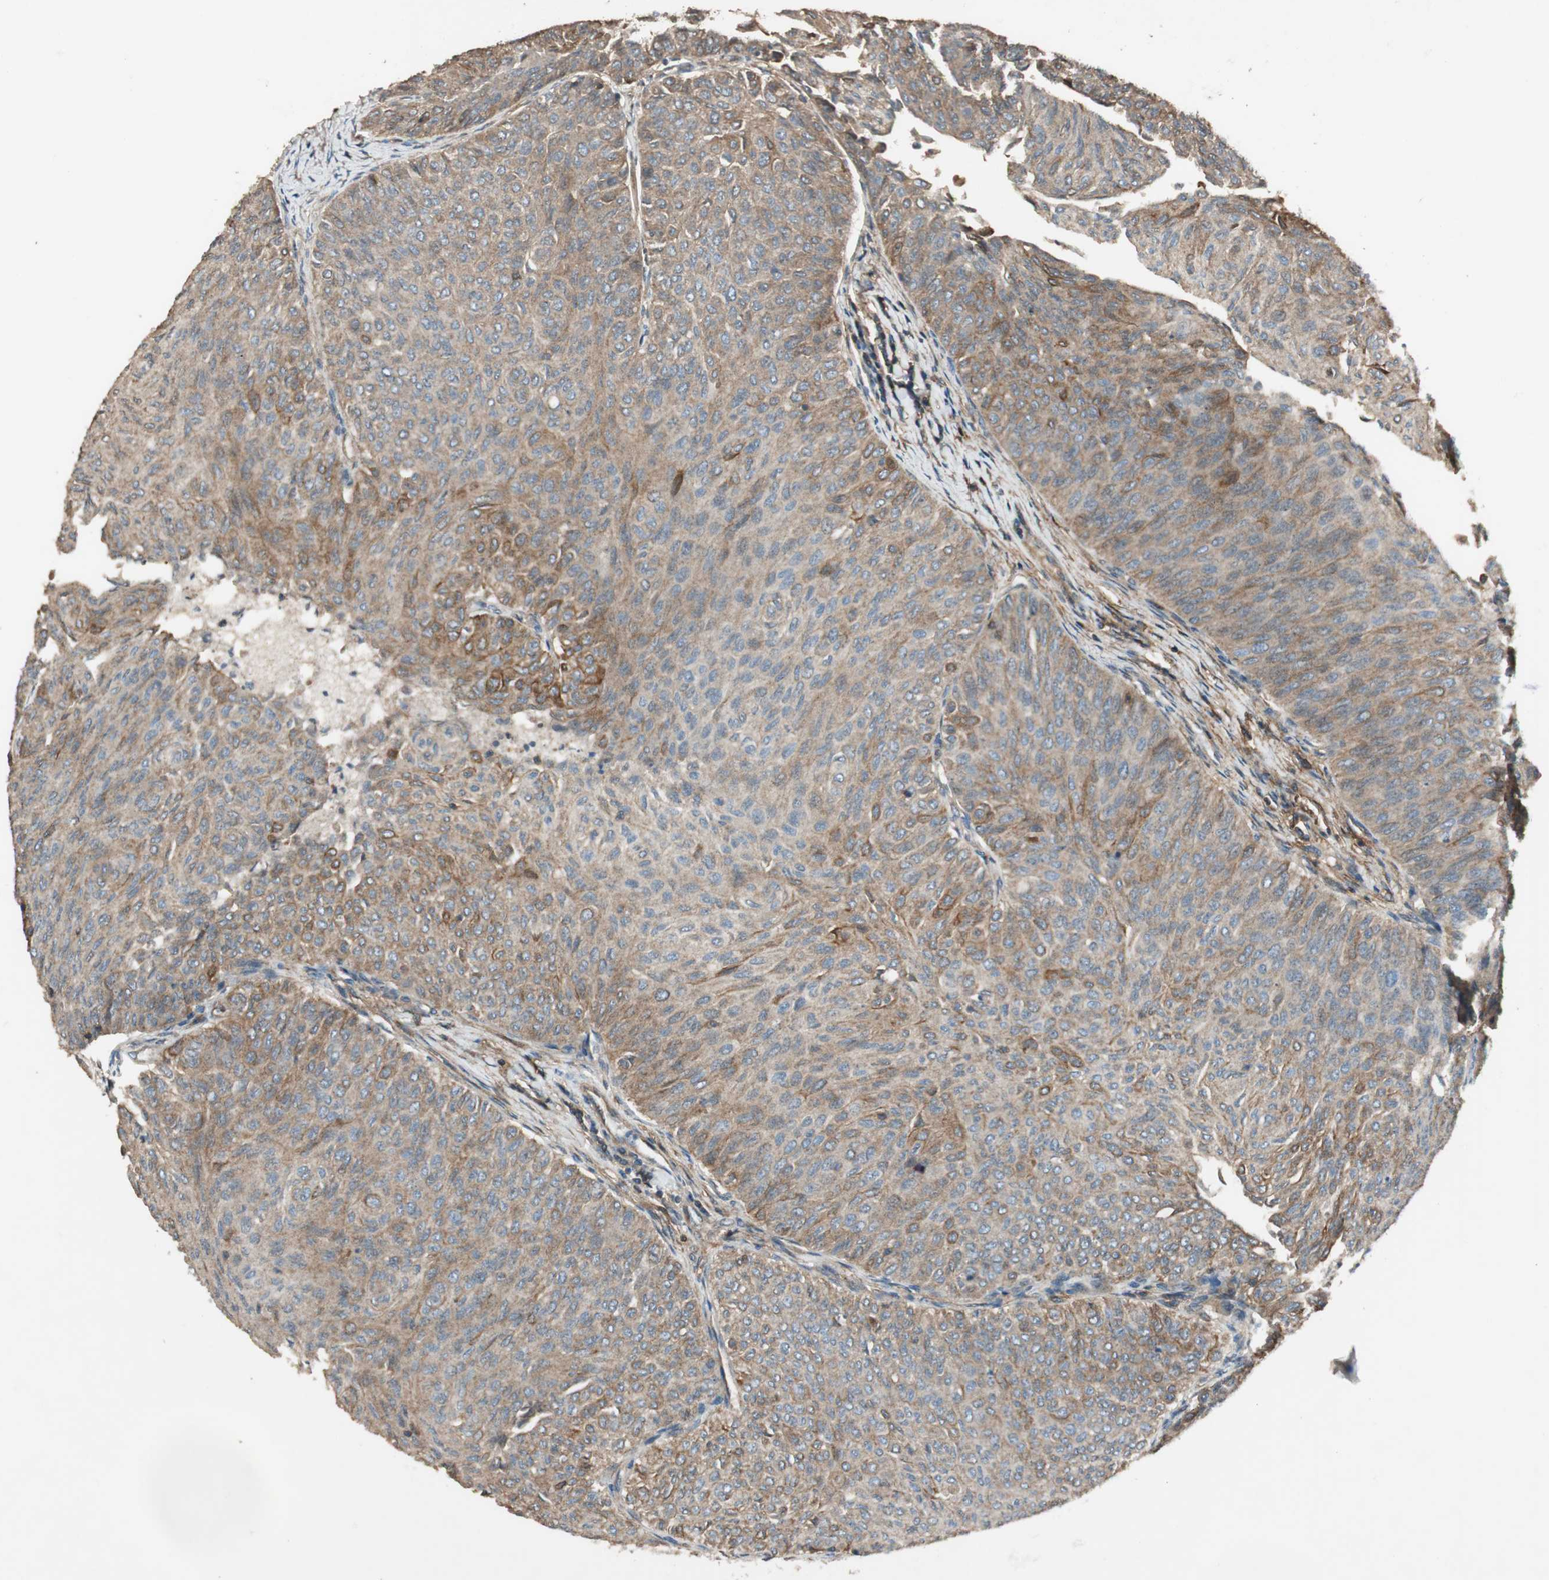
{"staining": {"intensity": "weak", "quantity": ">75%", "location": "cytoplasmic/membranous"}, "tissue": "urothelial cancer", "cell_type": "Tumor cells", "image_type": "cancer", "snomed": [{"axis": "morphology", "description": "Urothelial carcinoma, Low grade"}, {"axis": "topography", "description": "Urinary bladder"}], "caption": "Immunohistochemical staining of low-grade urothelial carcinoma exhibits weak cytoplasmic/membranous protein positivity in about >75% of tumor cells. Nuclei are stained in blue.", "gene": "BTN3A3", "patient": {"sex": "male", "age": 78}}